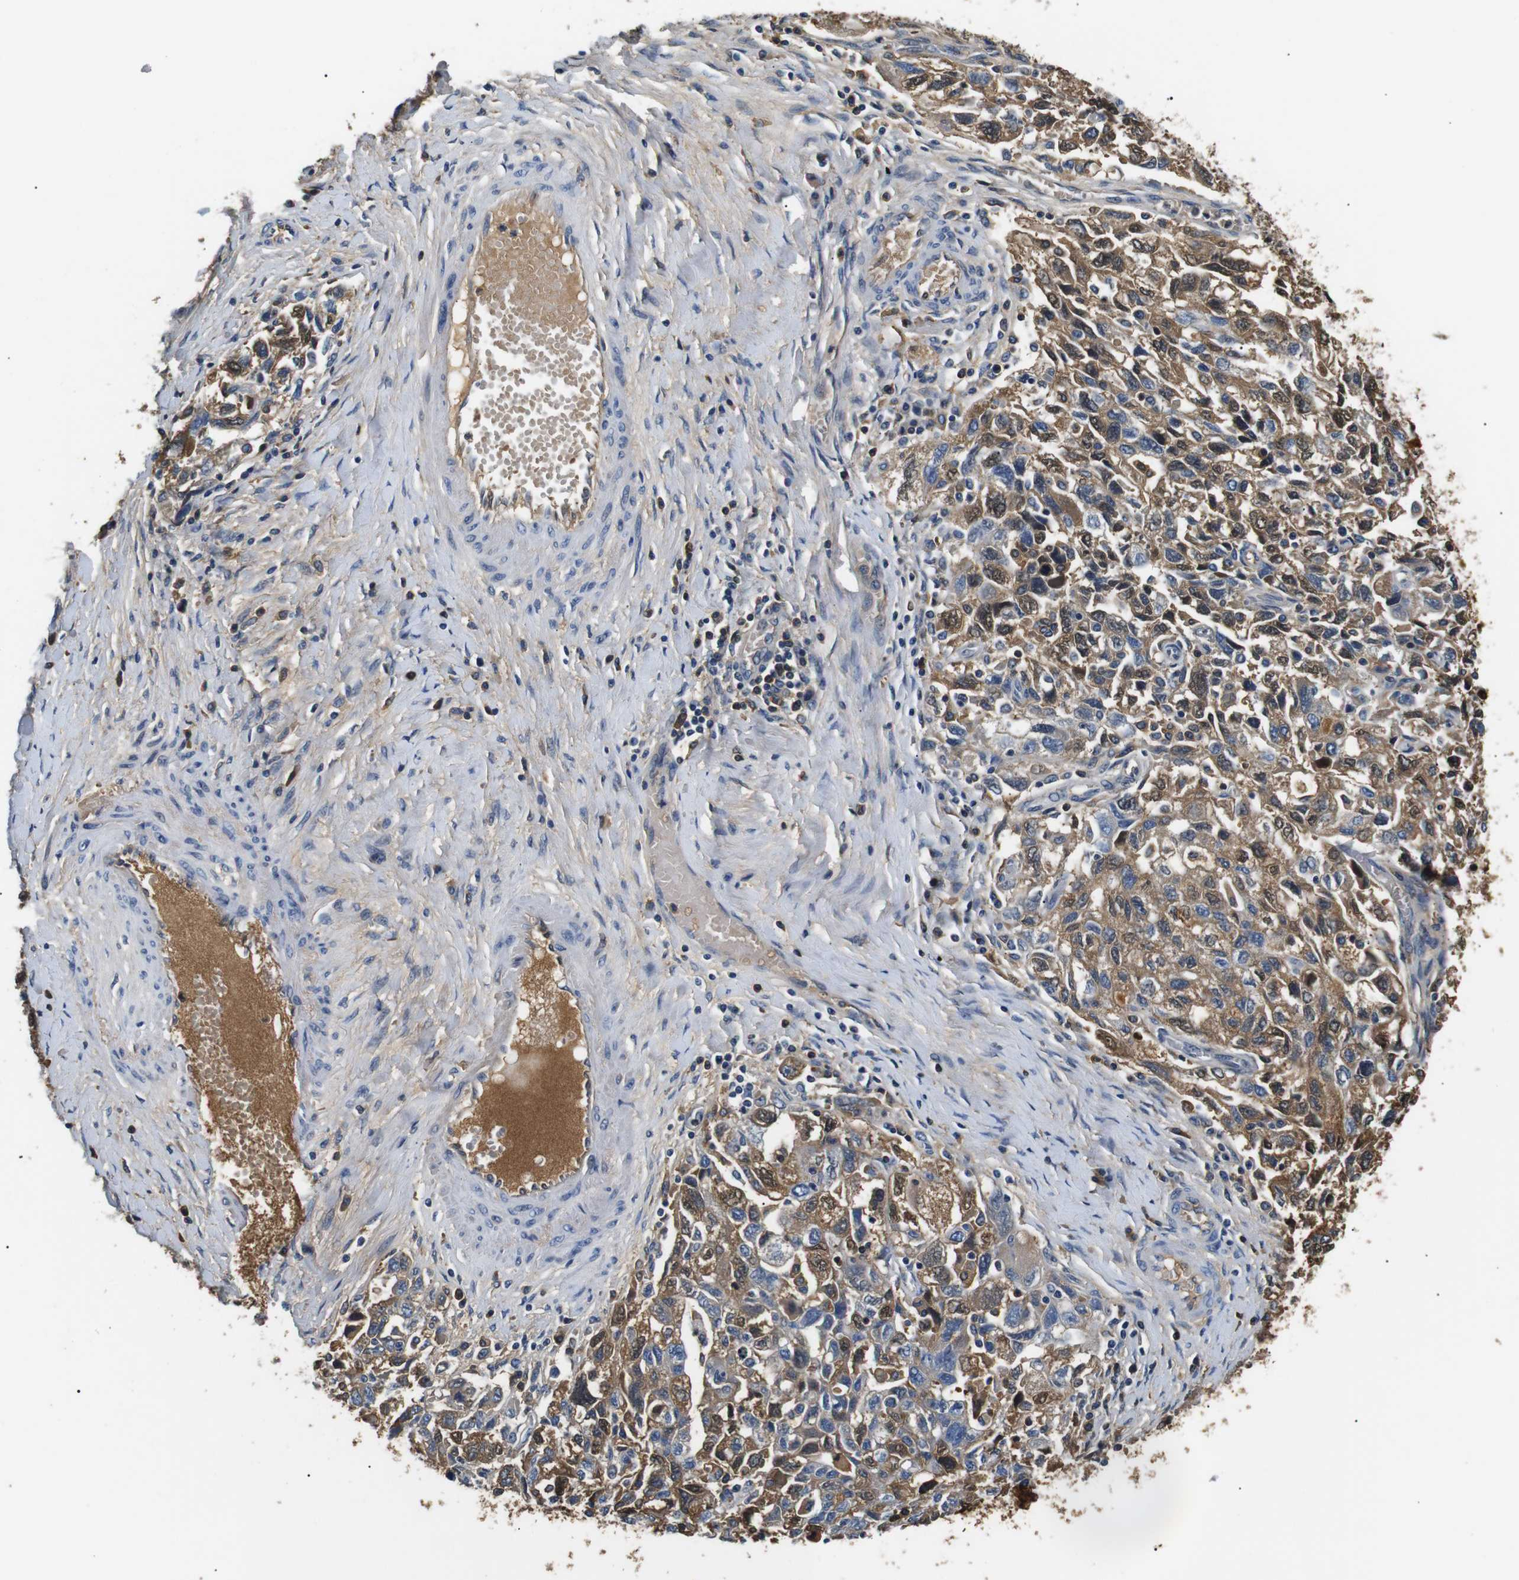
{"staining": {"intensity": "moderate", "quantity": ">75%", "location": "cytoplasmic/membranous,nuclear"}, "tissue": "ovarian cancer", "cell_type": "Tumor cells", "image_type": "cancer", "snomed": [{"axis": "morphology", "description": "Carcinoma, NOS"}, {"axis": "morphology", "description": "Cystadenocarcinoma, serous, NOS"}, {"axis": "topography", "description": "Ovary"}], "caption": "Protein analysis of carcinoma (ovarian) tissue displays moderate cytoplasmic/membranous and nuclear staining in approximately >75% of tumor cells.", "gene": "LHCGR", "patient": {"sex": "female", "age": 69}}